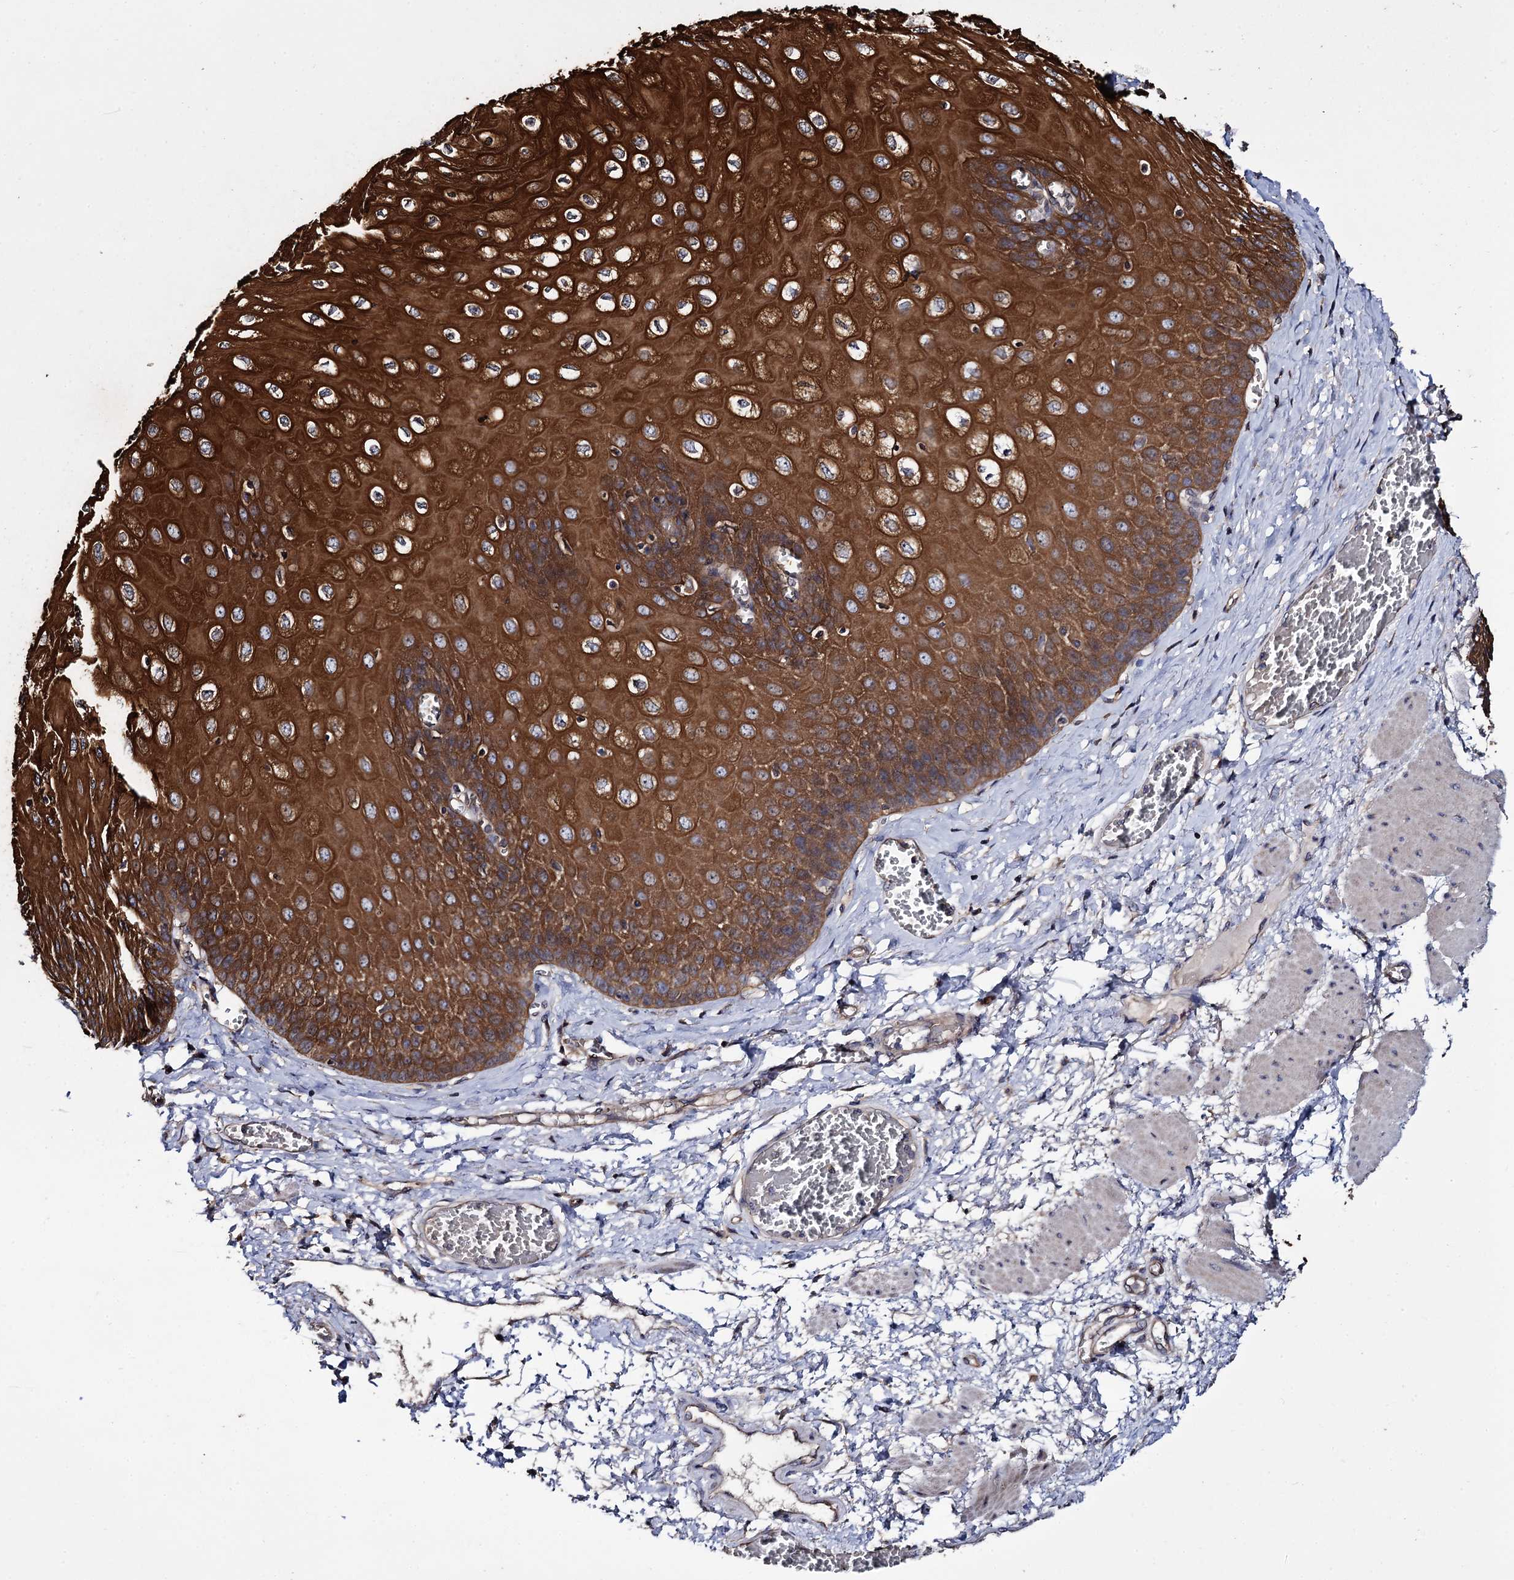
{"staining": {"intensity": "strong", "quantity": ">75%", "location": "cytoplasmic/membranous"}, "tissue": "esophagus", "cell_type": "Squamous epithelial cells", "image_type": "normal", "snomed": [{"axis": "morphology", "description": "Normal tissue, NOS"}, {"axis": "topography", "description": "Esophagus"}], "caption": "Approximately >75% of squamous epithelial cells in unremarkable esophagus demonstrate strong cytoplasmic/membranous protein staining as visualized by brown immunohistochemical staining.", "gene": "TTC23", "patient": {"sex": "male", "age": 60}}